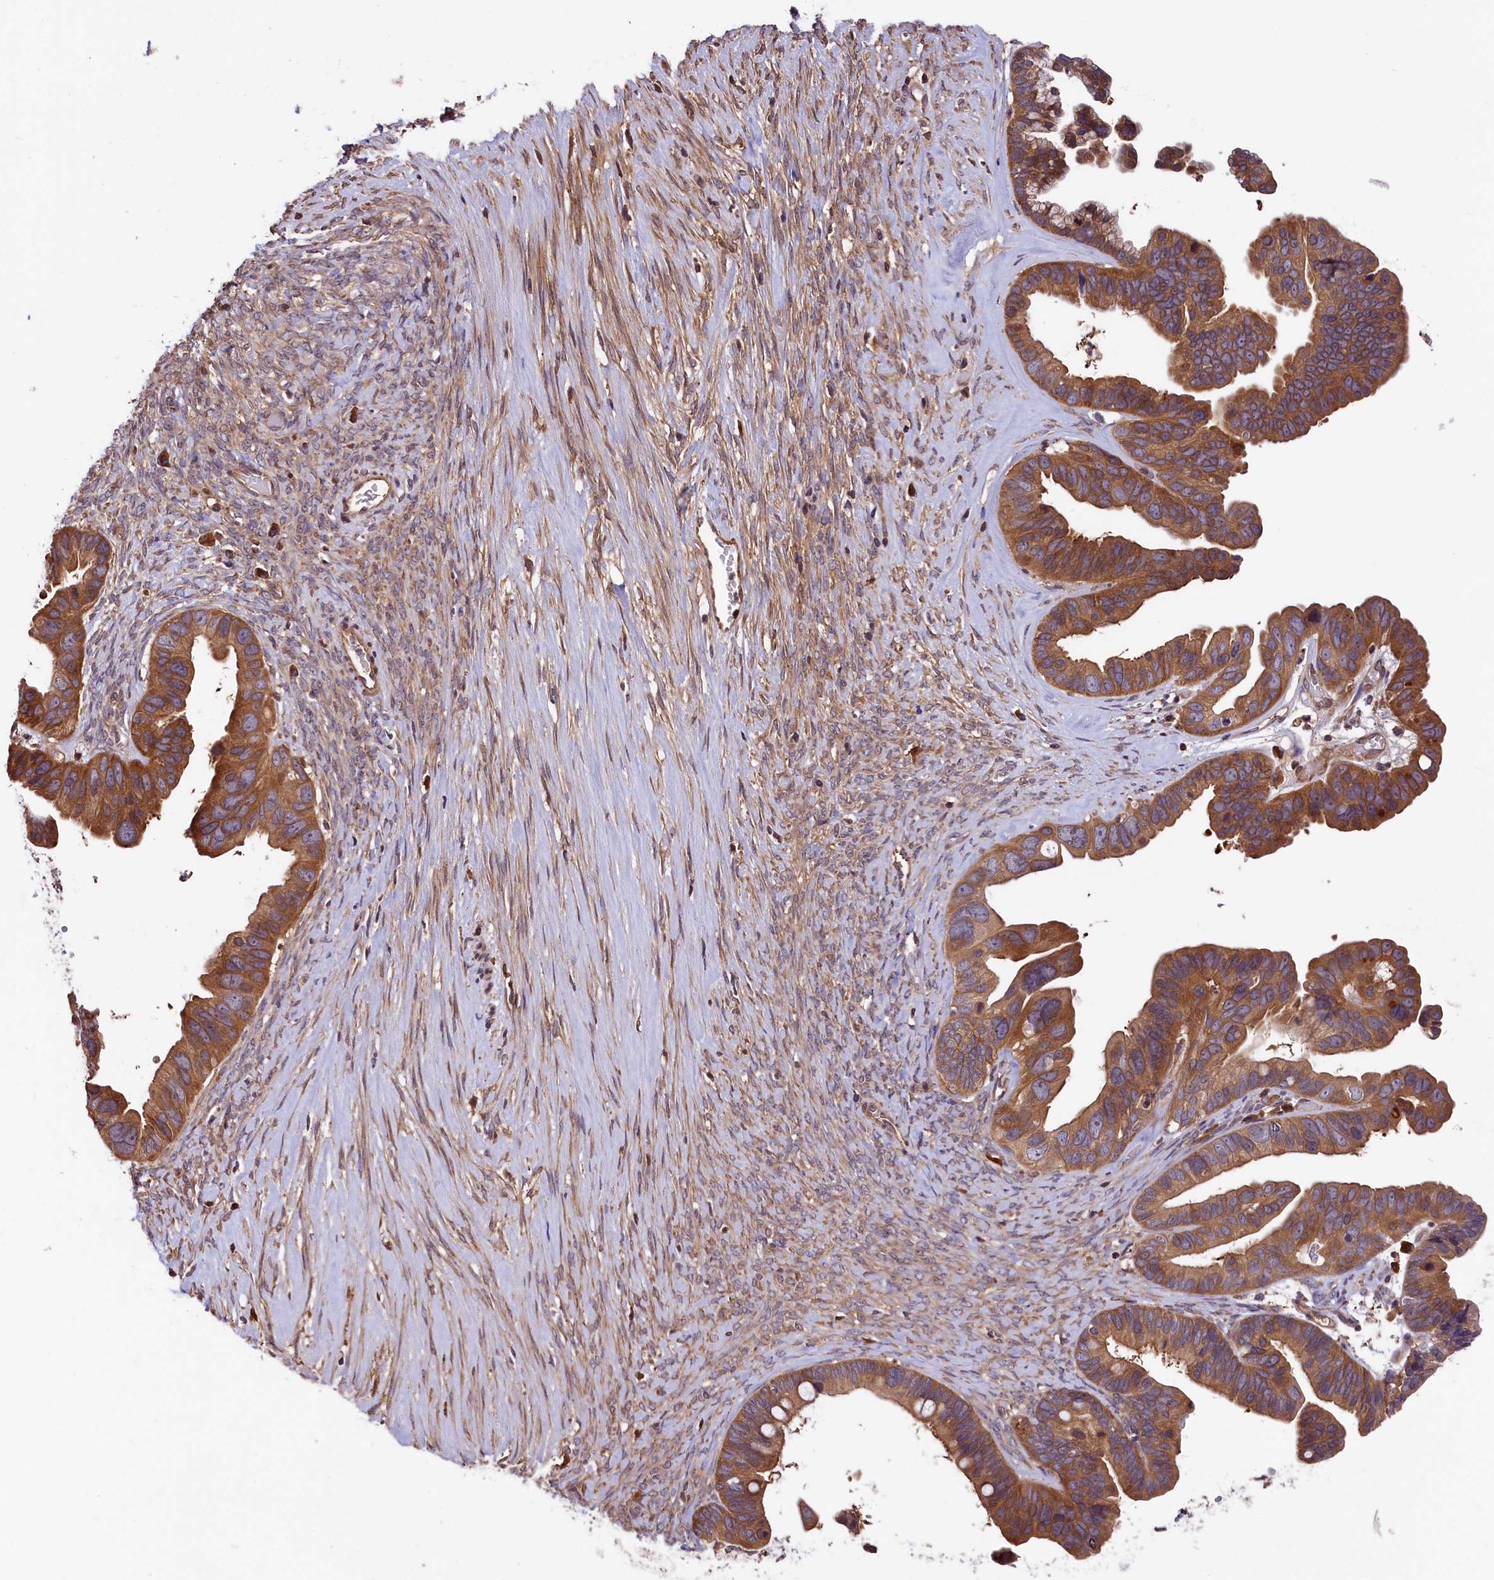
{"staining": {"intensity": "strong", "quantity": ">75%", "location": "cytoplasmic/membranous"}, "tissue": "ovarian cancer", "cell_type": "Tumor cells", "image_type": "cancer", "snomed": [{"axis": "morphology", "description": "Cystadenocarcinoma, serous, NOS"}, {"axis": "topography", "description": "Ovary"}], "caption": "Ovarian cancer (serous cystadenocarcinoma) stained with DAB (3,3'-diaminobenzidine) immunohistochemistry shows high levels of strong cytoplasmic/membranous staining in about >75% of tumor cells.", "gene": "SETD6", "patient": {"sex": "female", "age": 56}}